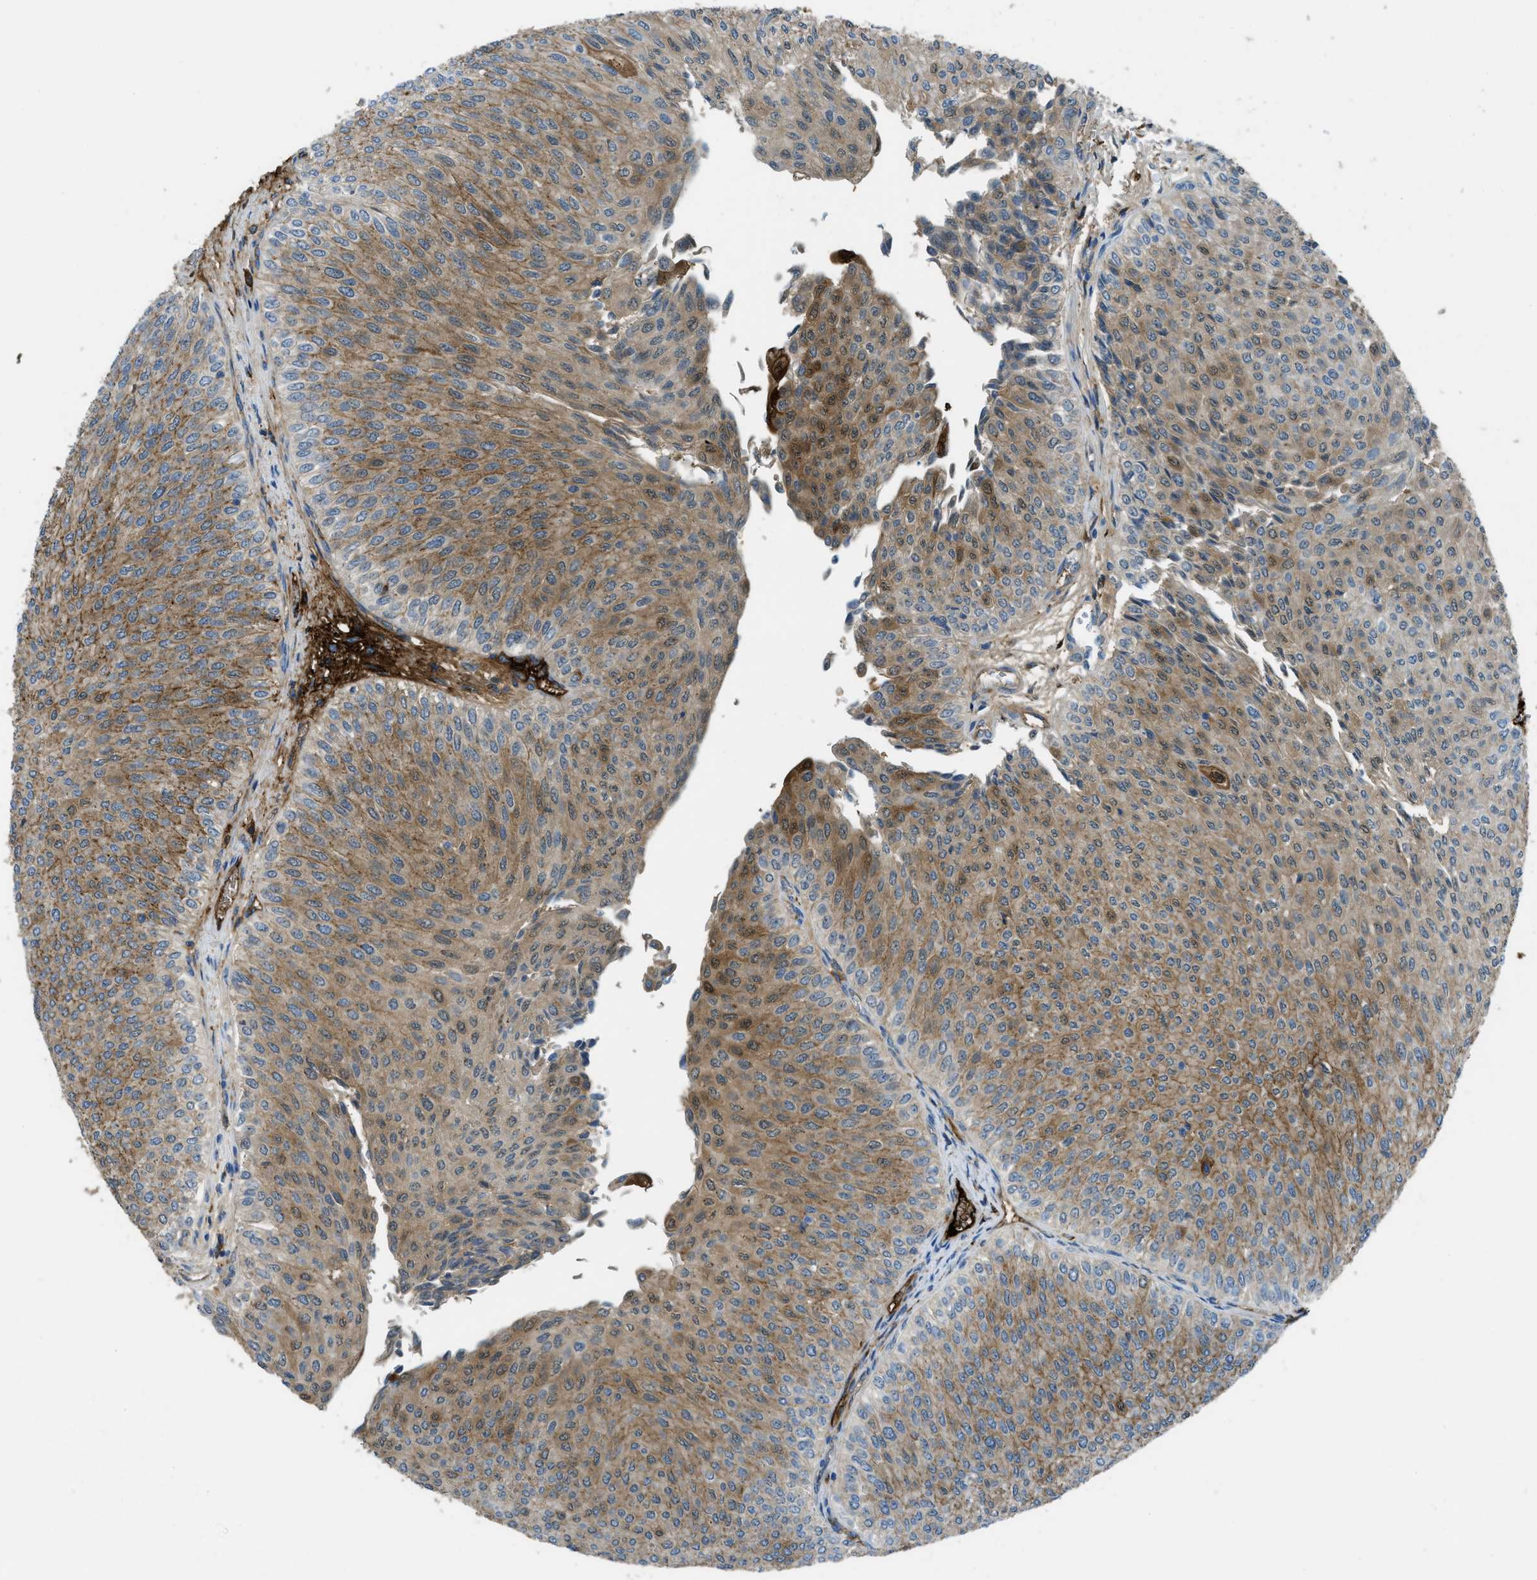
{"staining": {"intensity": "moderate", "quantity": ">75%", "location": "cytoplasmic/membranous"}, "tissue": "urothelial cancer", "cell_type": "Tumor cells", "image_type": "cancer", "snomed": [{"axis": "morphology", "description": "Urothelial carcinoma, Low grade"}, {"axis": "topography", "description": "Urinary bladder"}], "caption": "This is a micrograph of IHC staining of urothelial carcinoma (low-grade), which shows moderate positivity in the cytoplasmic/membranous of tumor cells.", "gene": "TRIM59", "patient": {"sex": "male", "age": 78}}